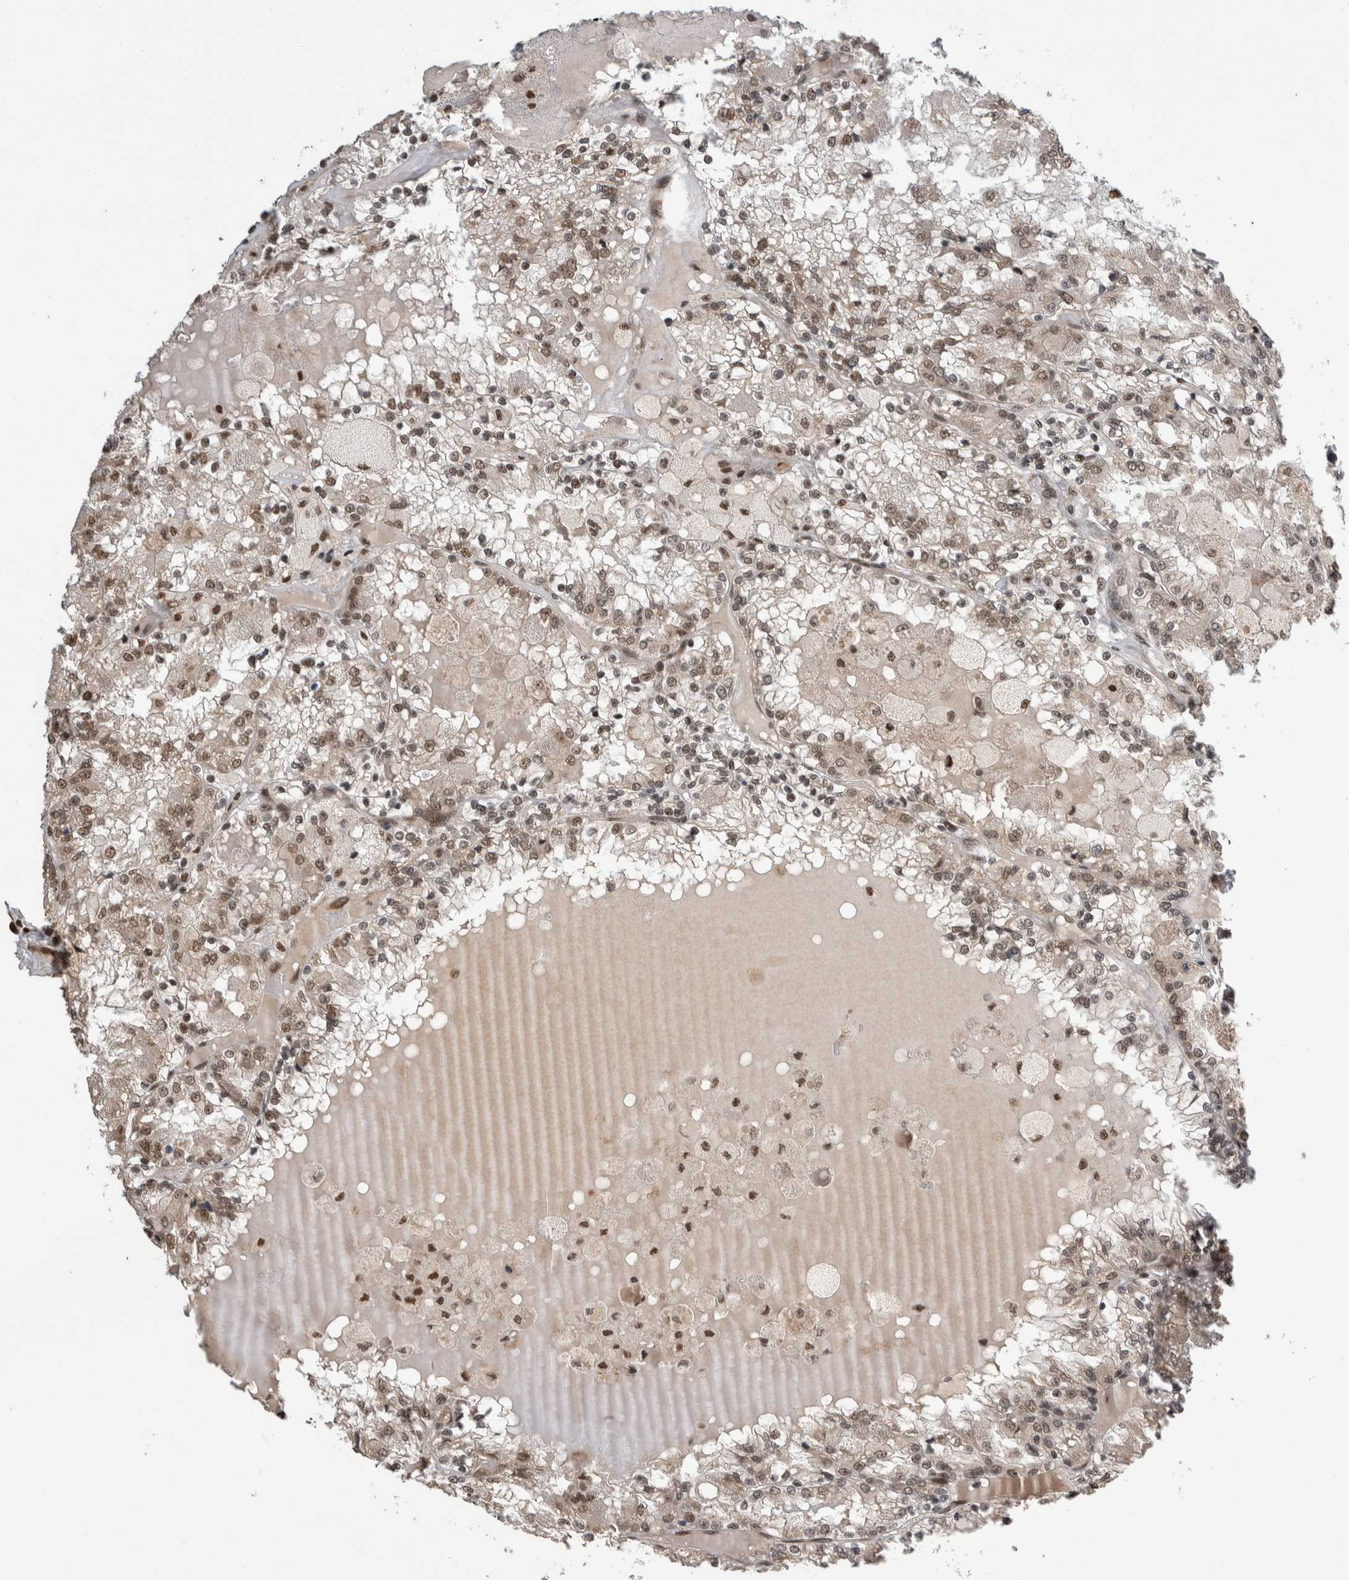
{"staining": {"intensity": "weak", "quantity": "25%-75%", "location": "nuclear"}, "tissue": "renal cancer", "cell_type": "Tumor cells", "image_type": "cancer", "snomed": [{"axis": "morphology", "description": "Adenocarcinoma, NOS"}, {"axis": "topography", "description": "Kidney"}], "caption": "A high-resolution histopathology image shows IHC staining of renal adenocarcinoma, which displays weak nuclear positivity in about 25%-75% of tumor cells.", "gene": "CPSF2", "patient": {"sex": "female", "age": 56}}